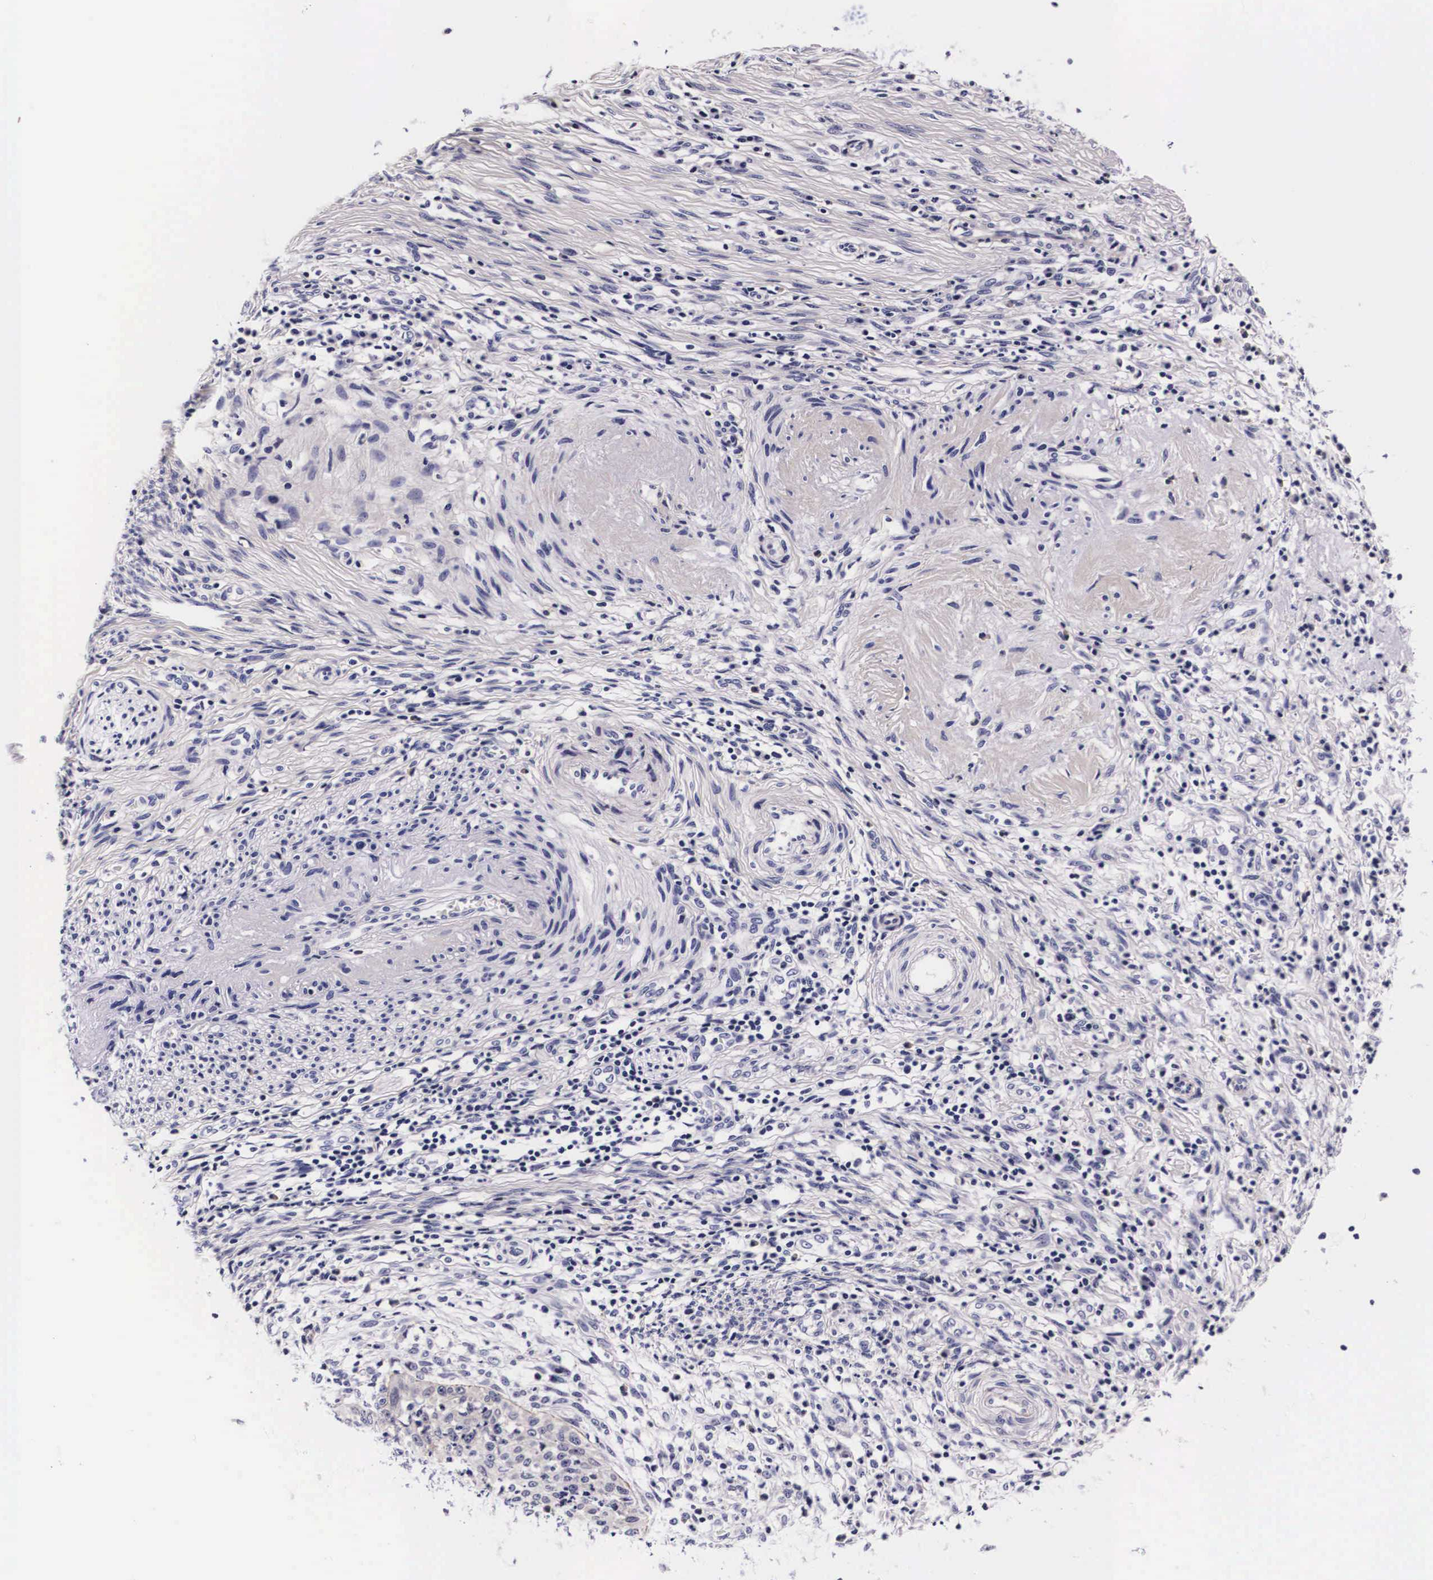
{"staining": {"intensity": "negative", "quantity": "none", "location": "none"}, "tissue": "cervical cancer", "cell_type": "Tumor cells", "image_type": "cancer", "snomed": [{"axis": "morphology", "description": "Squamous cell carcinoma, NOS"}, {"axis": "topography", "description": "Cervix"}], "caption": "Image shows no significant protein expression in tumor cells of cervical cancer.", "gene": "PHETA2", "patient": {"sex": "female", "age": 41}}